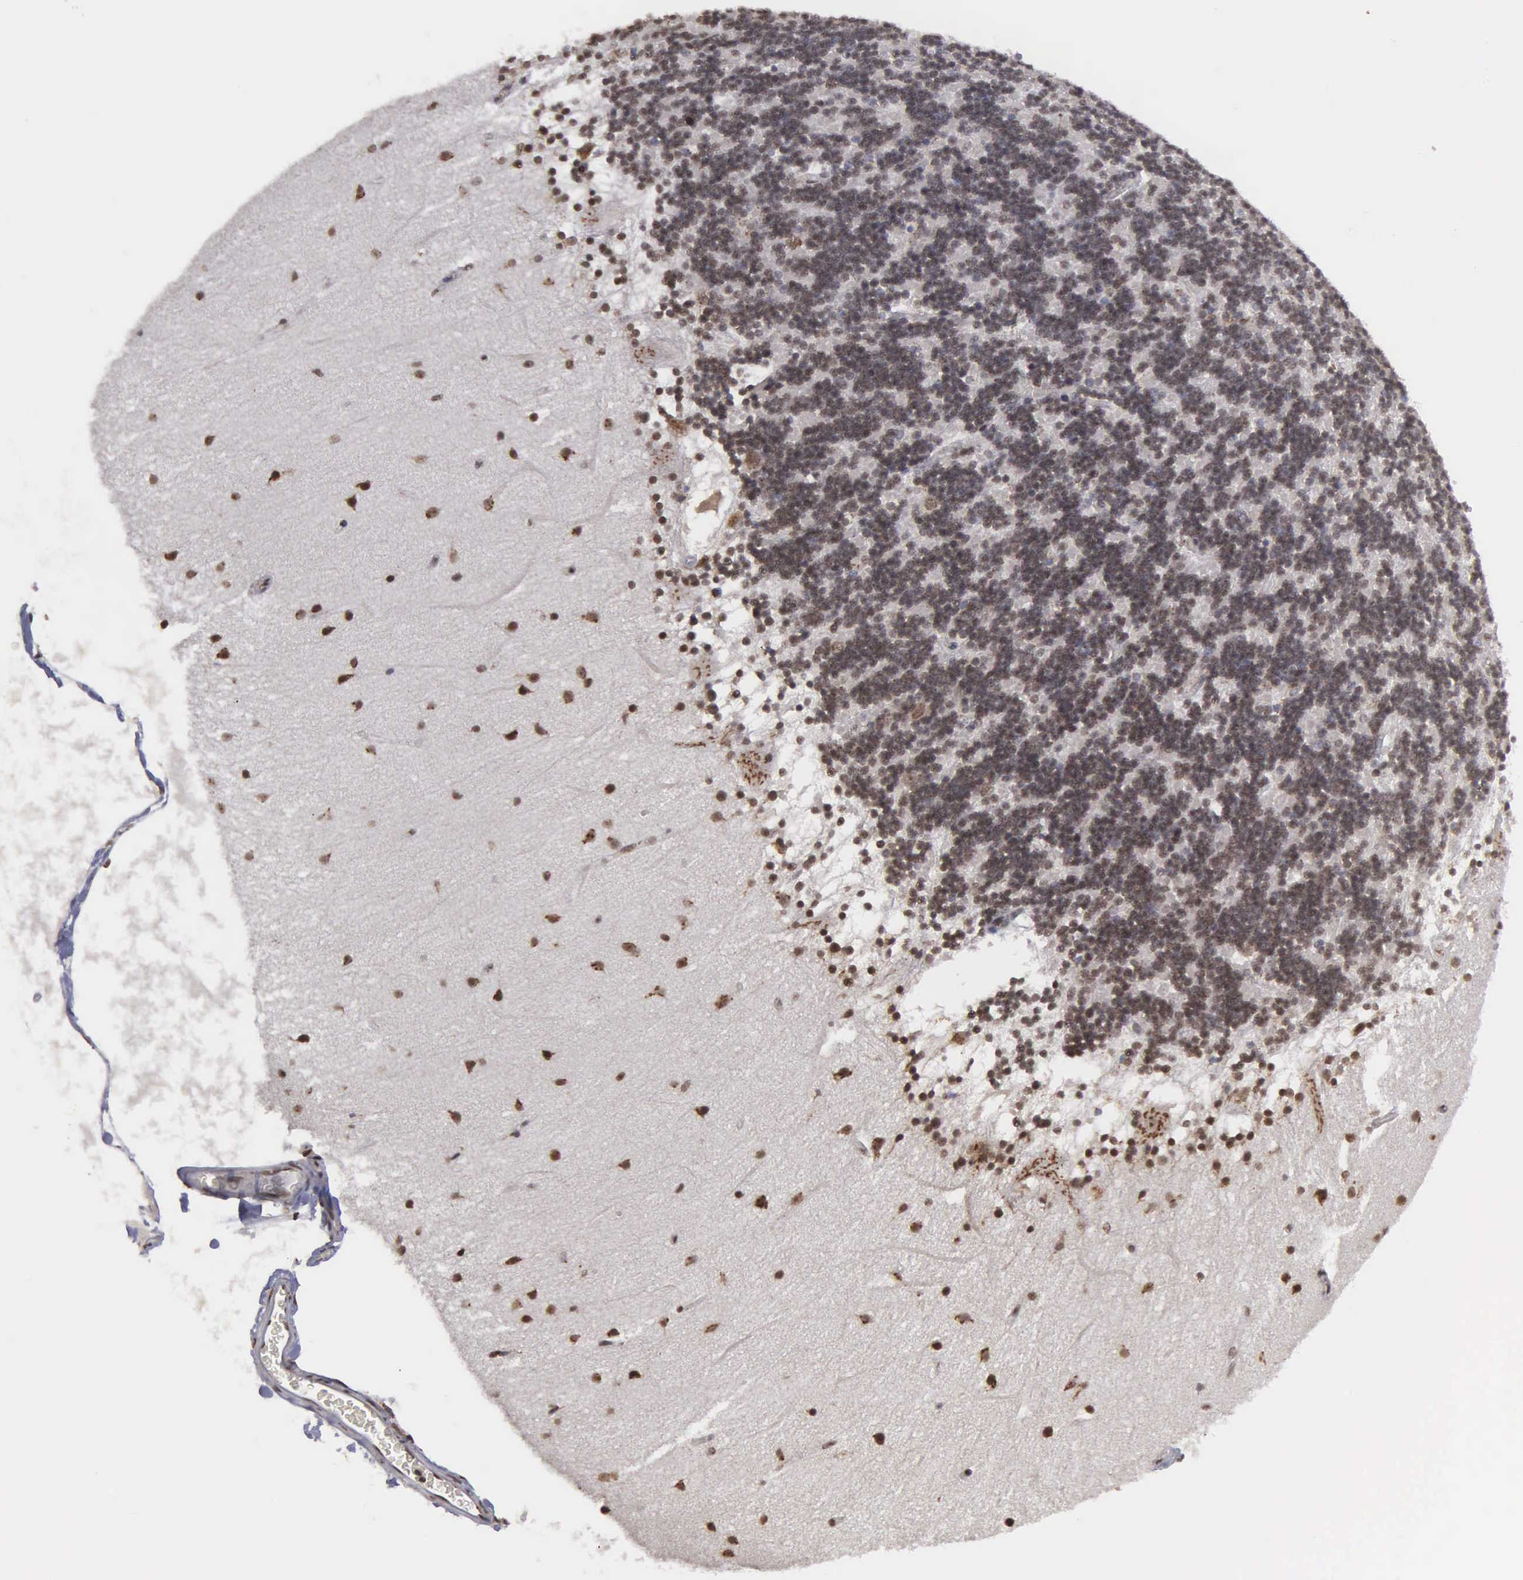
{"staining": {"intensity": "moderate", "quantity": ">75%", "location": "nuclear"}, "tissue": "cerebellum", "cell_type": "Cells in granular layer", "image_type": "normal", "snomed": [{"axis": "morphology", "description": "Normal tissue, NOS"}, {"axis": "topography", "description": "Cerebellum"}], "caption": "Protein staining reveals moderate nuclear positivity in approximately >75% of cells in granular layer in normal cerebellum.", "gene": "GTF2A1", "patient": {"sex": "female", "age": 54}}